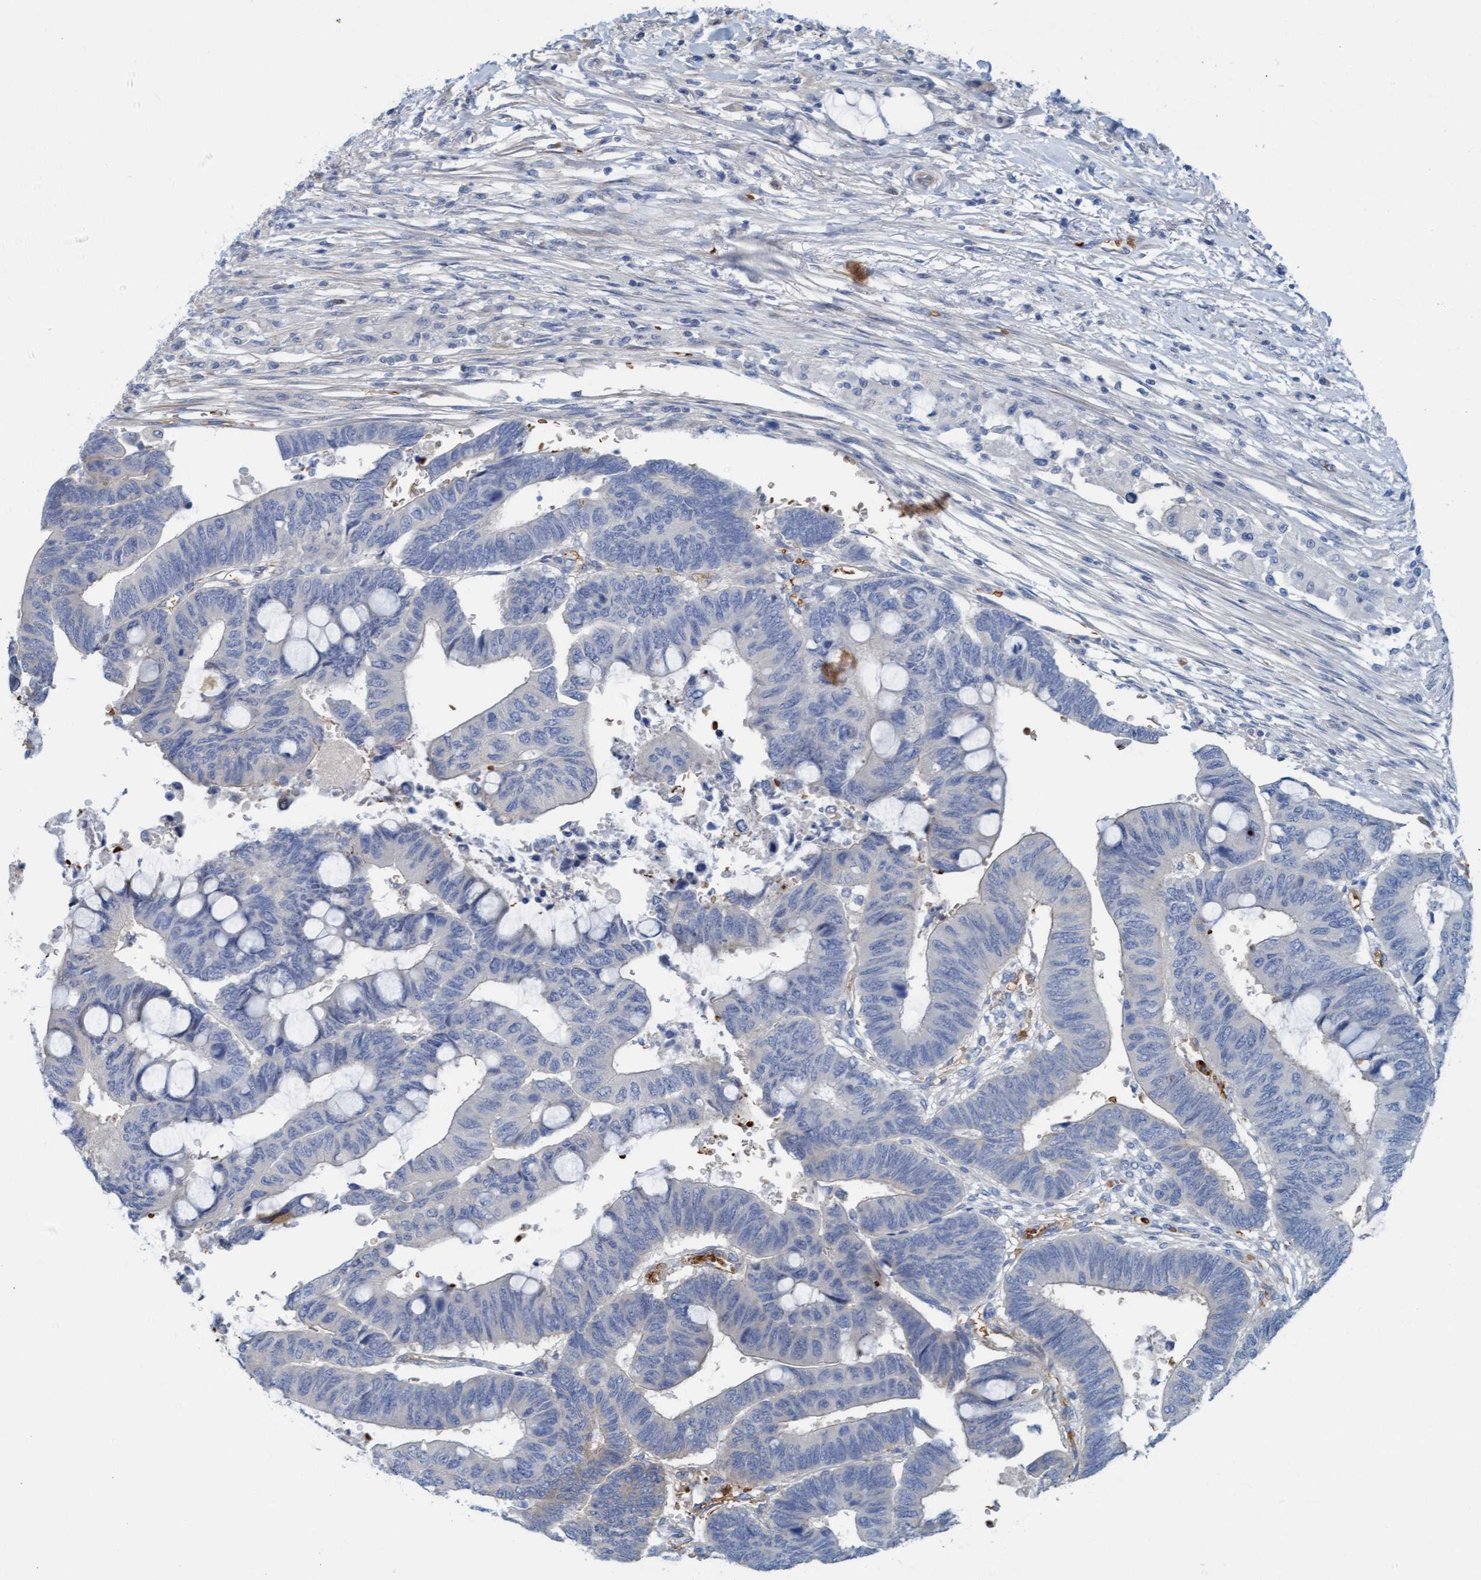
{"staining": {"intensity": "negative", "quantity": "none", "location": "none"}, "tissue": "colorectal cancer", "cell_type": "Tumor cells", "image_type": "cancer", "snomed": [{"axis": "morphology", "description": "Normal tissue, NOS"}, {"axis": "morphology", "description": "Adenocarcinoma, NOS"}, {"axis": "topography", "description": "Rectum"}, {"axis": "topography", "description": "Peripheral nerve tissue"}], "caption": "Colorectal cancer (adenocarcinoma) stained for a protein using IHC exhibits no expression tumor cells.", "gene": "P2RX5", "patient": {"sex": "male", "age": 92}}